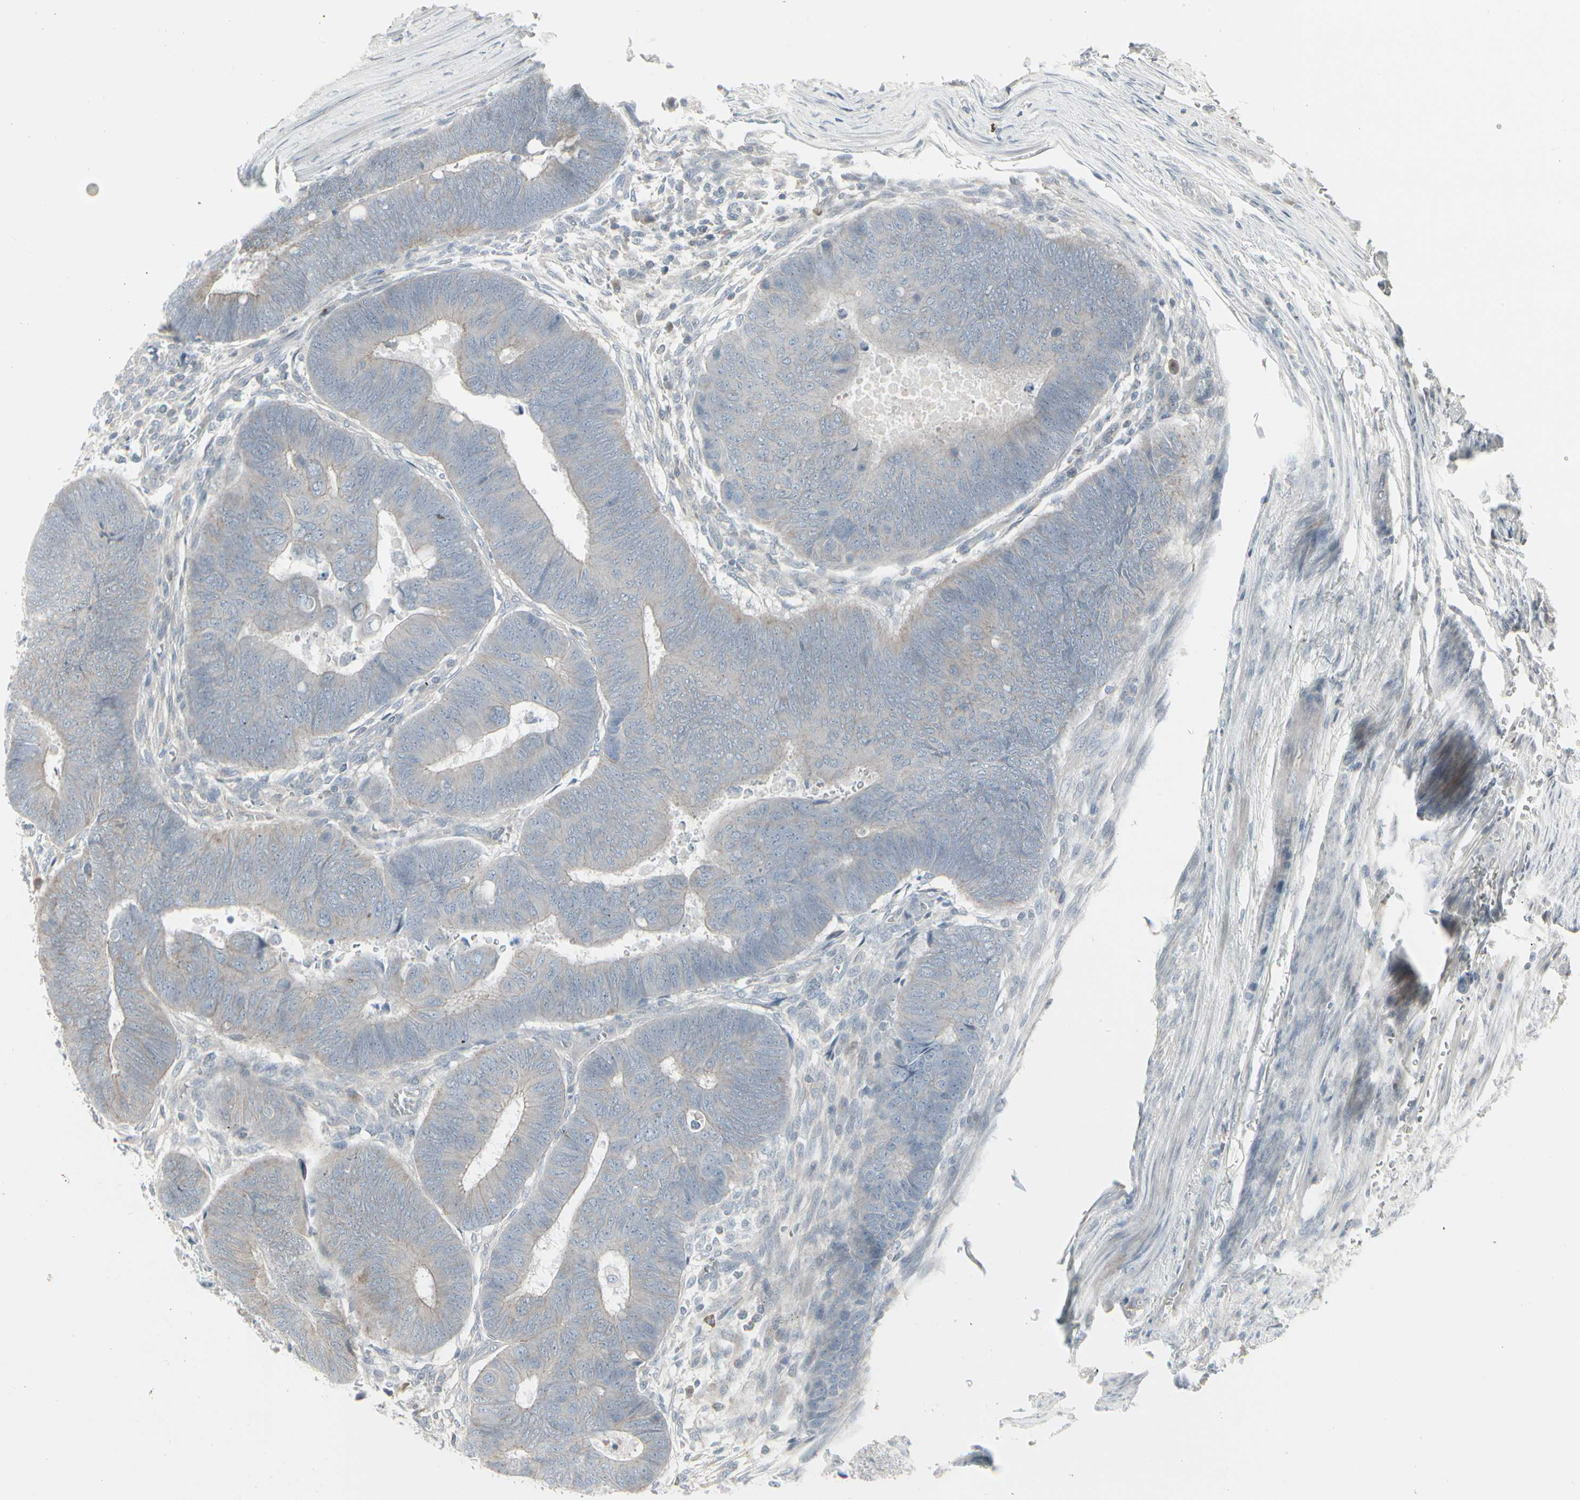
{"staining": {"intensity": "weak", "quantity": ">75%", "location": "cytoplasmic/membranous"}, "tissue": "colorectal cancer", "cell_type": "Tumor cells", "image_type": "cancer", "snomed": [{"axis": "morphology", "description": "Normal tissue, NOS"}, {"axis": "morphology", "description": "Adenocarcinoma, NOS"}, {"axis": "topography", "description": "Rectum"}, {"axis": "topography", "description": "Peripheral nerve tissue"}], "caption": "IHC photomicrograph of colorectal adenocarcinoma stained for a protein (brown), which shows low levels of weak cytoplasmic/membranous staining in approximately >75% of tumor cells.", "gene": "EPS15", "patient": {"sex": "male", "age": 92}}